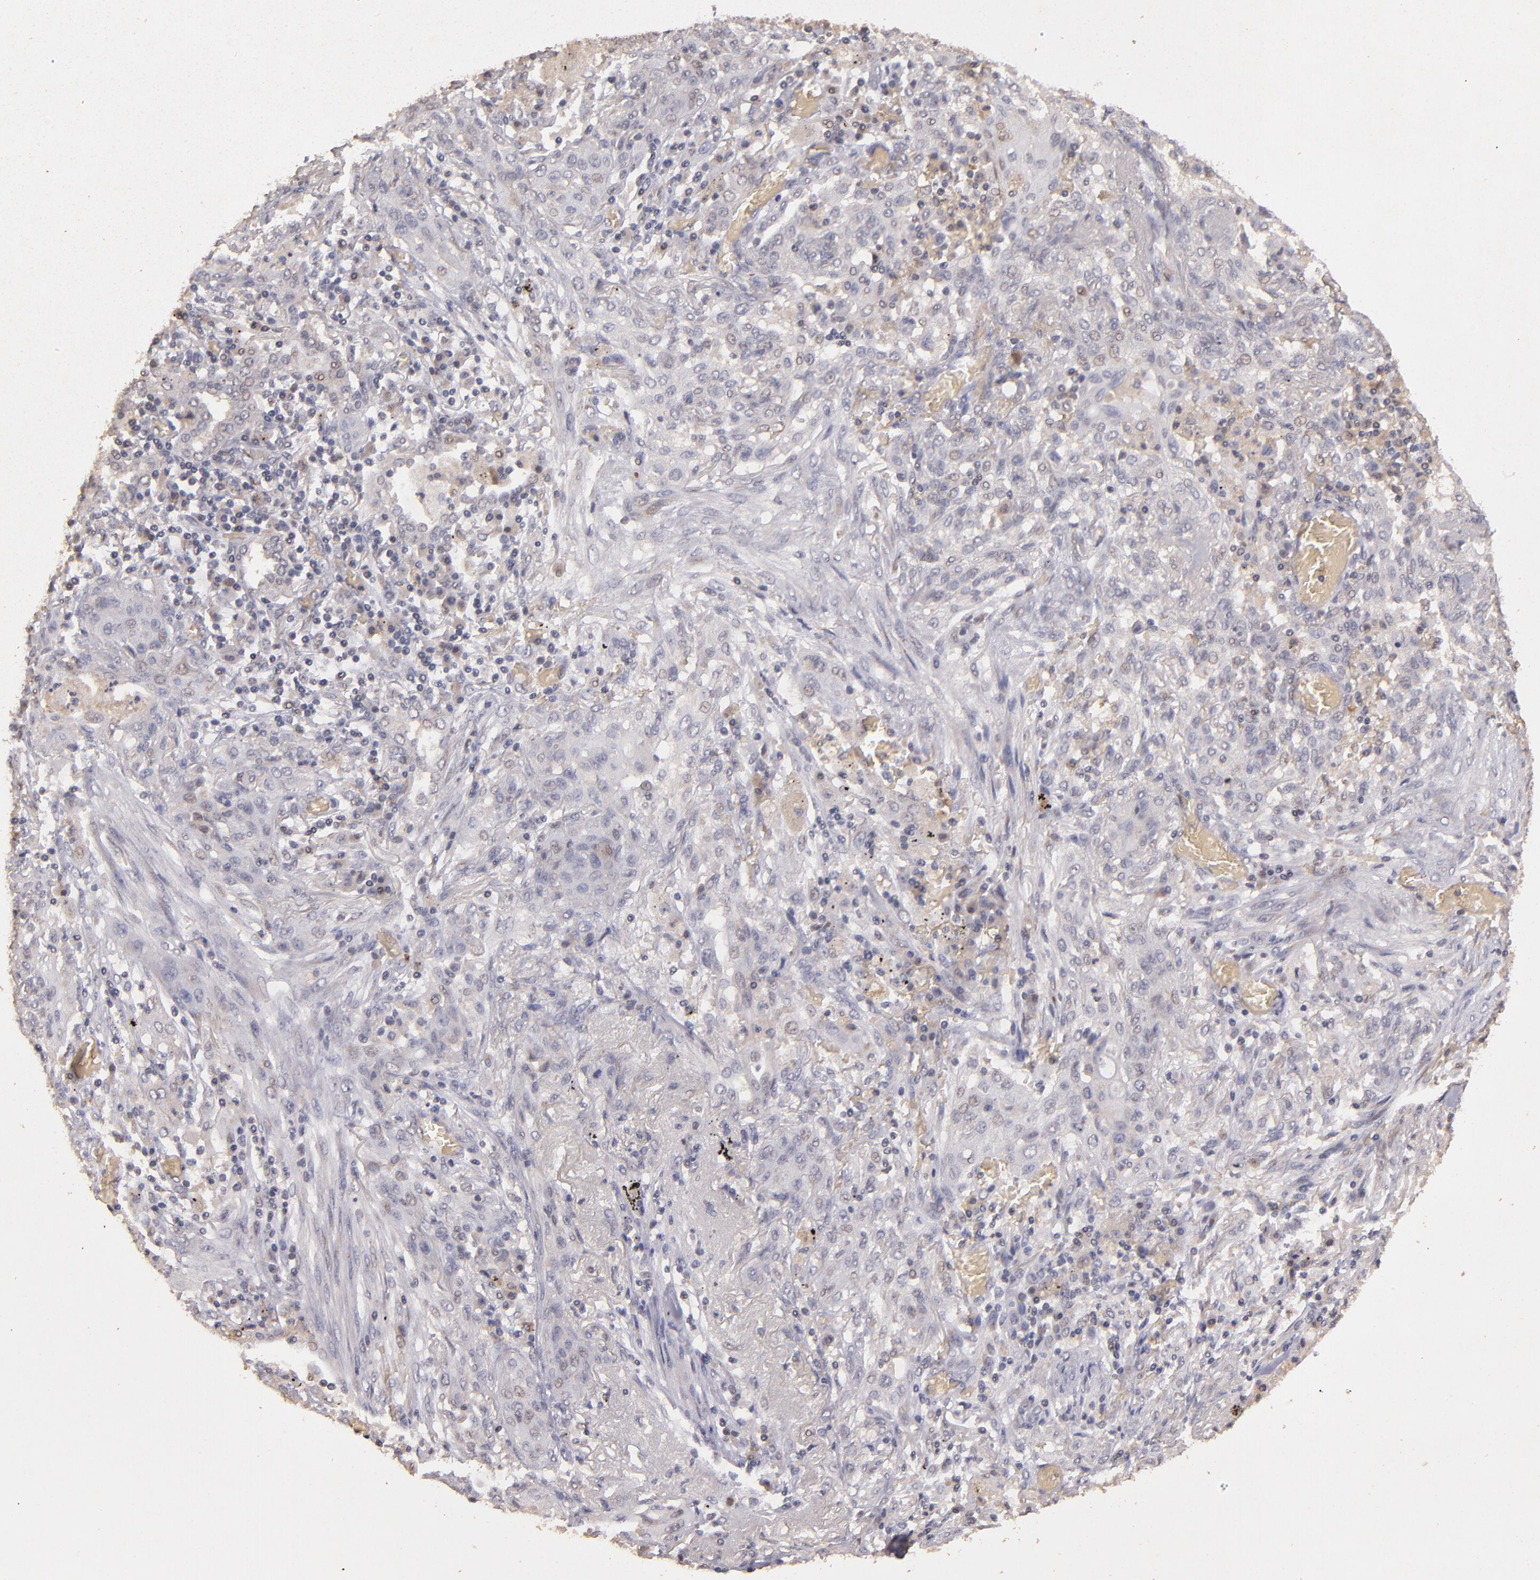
{"staining": {"intensity": "weak", "quantity": "25%-75%", "location": "cytoplasmic/membranous"}, "tissue": "lung cancer", "cell_type": "Tumor cells", "image_type": "cancer", "snomed": [{"axis": "morphology", "description": "Squamous cell carcinoma, NOS"}, {"axis": "topography", "description": "Lung"}], "caption": "Immunohistochemical staining of lung squamous cell carcinoma exhibits low levels of weak cytoplasmic/membranous positivity in approximately 25%-75% of tumor cells.", "gene": "SERPINC1", "patient": {"sex": "female", "age": 47}}